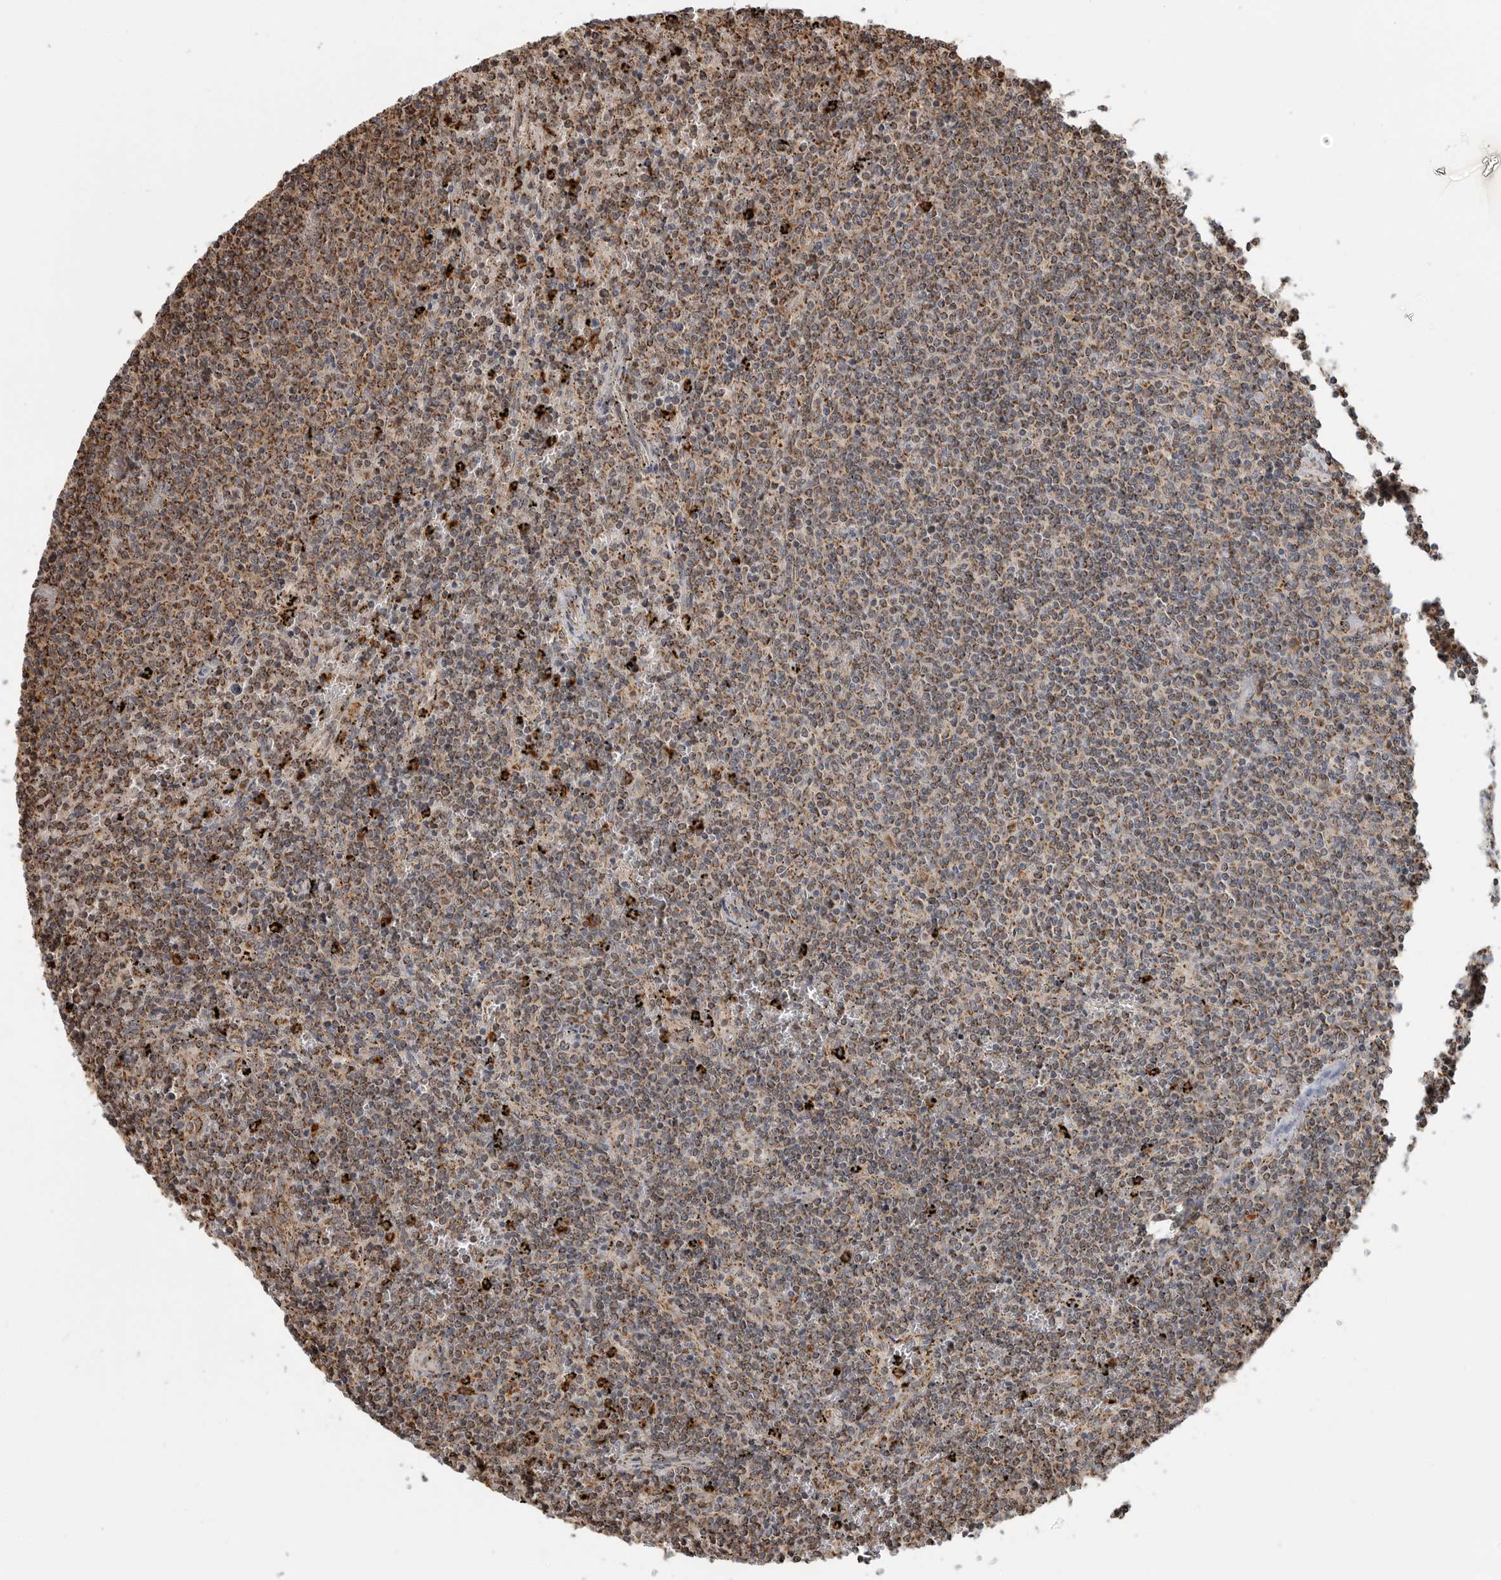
{"staining": {"intensity": "moderate", "quantity": ">75%", "location": "cytoplasmic/membranous"}, "tissue": "lymphoma", "cell_type": "Tumor cells", "image_type": "cancer", "snomed": [{"axis": "morphology", "description": "Malignant lymphoma, non-Hodgkin's type, Low grade"}, {"axis": "topography", "description": "Spleen"}], "caption": "DAB immunohistochemical staining of lymphoma shows moderate cytoplasmic/membranous protein expression in about >75% of tumor cells. (DAB IHC with brightfield microscopy, high magnification).", "gene": "GCNT2", "patient": {"sex": "female", "age": 50}}